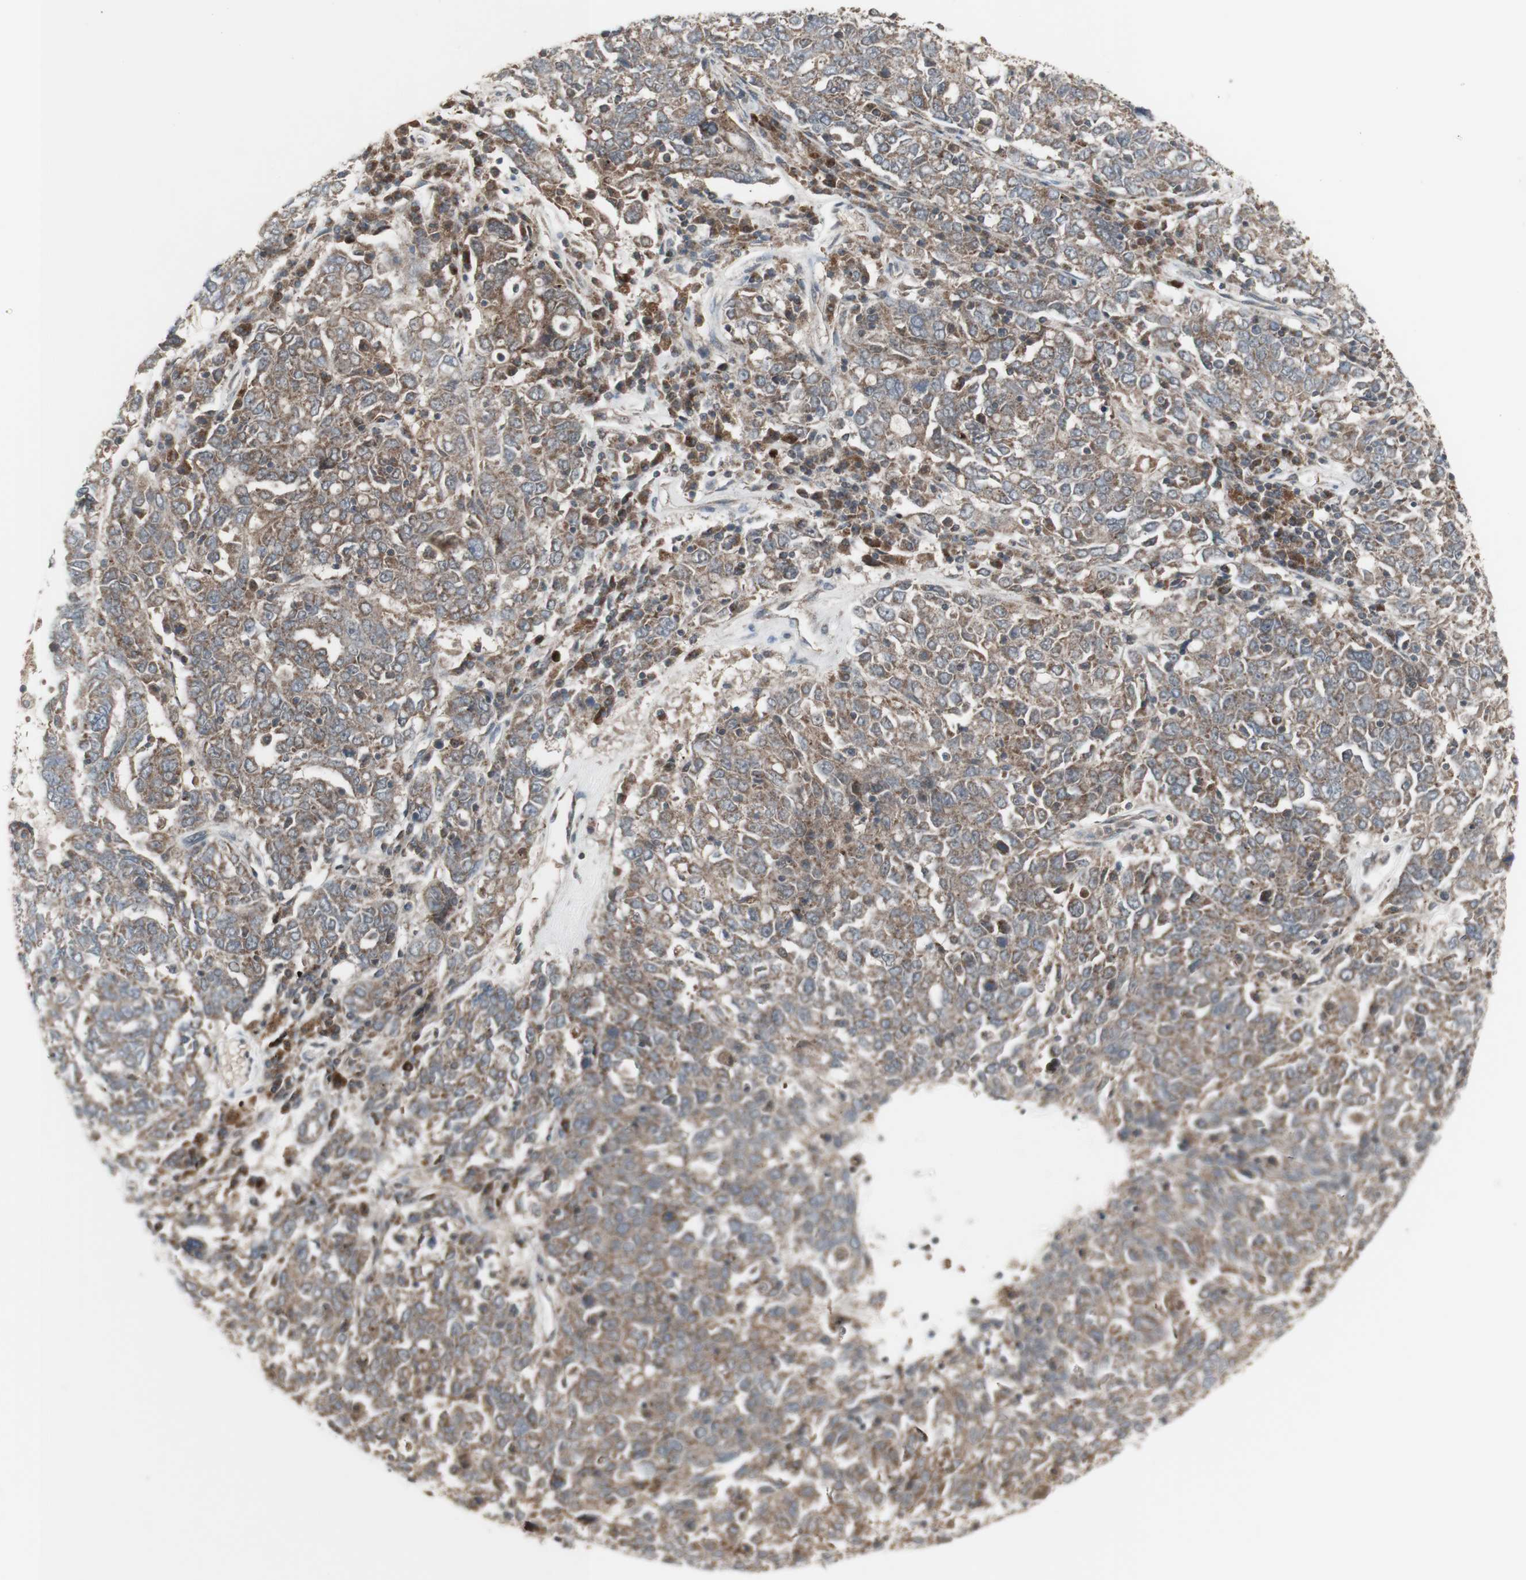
{"staining": {"intensity": "weak", "quantity": ">75%", "location": "cytoplasmic/membranous"}, "tissue": "ovarian cancer", "cell_type": "Tumor cells", "image_type": "cancer", "snomed": [{"axis": "morphology", "description": "Carcinoma, endometroid"}, {"axis": "topography", "description": "Ovary"}], "caption": "About >75% of tumor cells in human ovarian cancer (endometroid carcinoma) demonstrate weak cytoplasmic/membranous protein positivity as visualized by brown immunohistochemical staining.", "gene": "SHC1", "patient": {"sex": "female", "age": 62}}